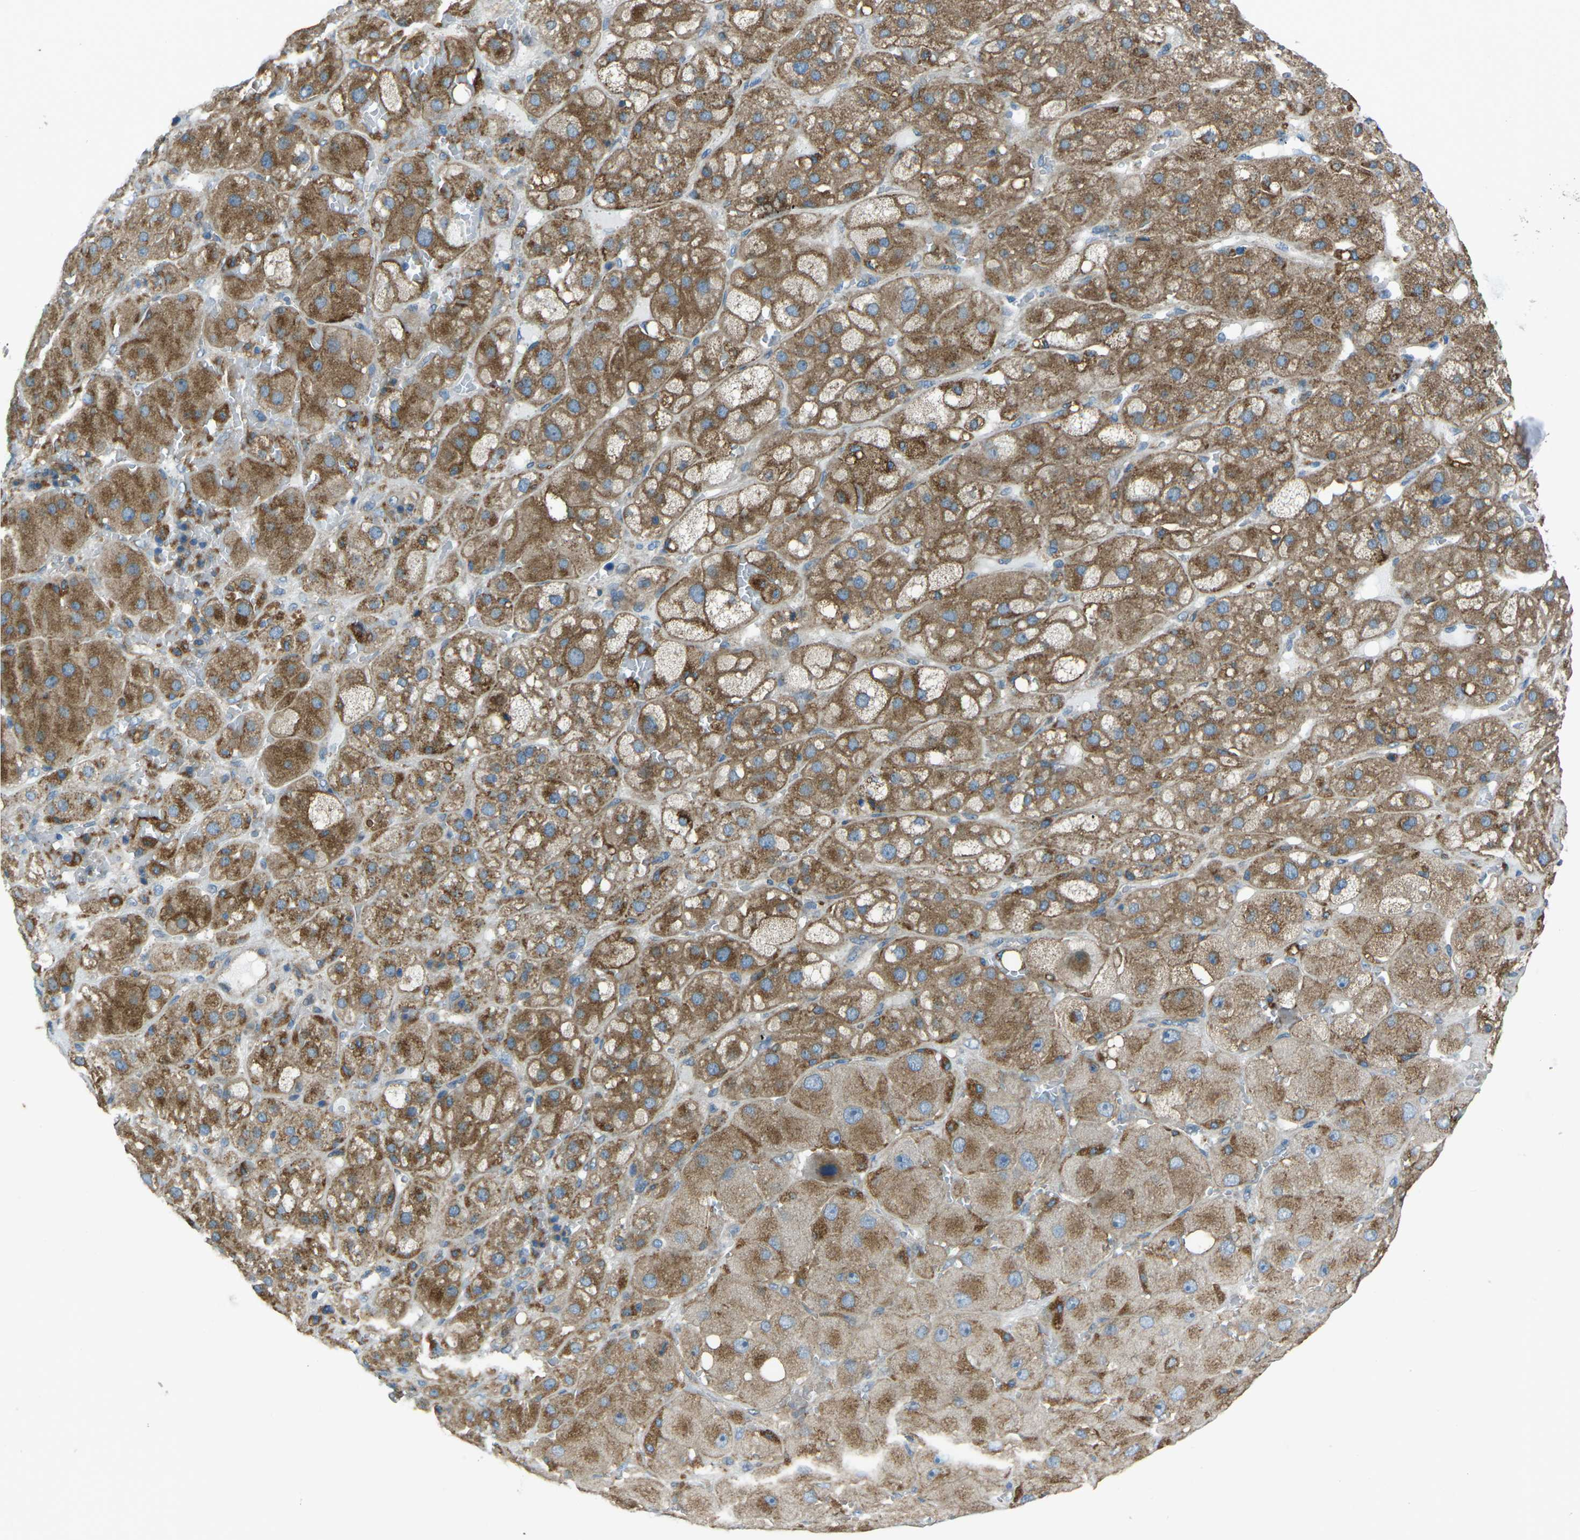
{"staining": {"intensity": "moderate", "quantity": ">75%", "location": "cytoplasmic/membranous"}, "tissue": "adrenal gland", "cell_type": "Glandular cells", "image_type": "normal", "snomed": [{"axis": "morphology", "description": "Normal tissue, NOS"}, {"axis": "topography", "description": "Adrenal gland"}], "caption": "Immunohistochemistry (IHC) (DAB) staining of unremarkable adrenal gland shows moderate cytoplasmic/membranous protein expression in approximately >75% of glandular cells. The staining is performed using DAB (3,3'-diaminobenzidine) brown chromogen to label protein expression. The nuclei are counter-stained blue using hematoxylin.", "gene": "CDK17", "patient": {"sex": "female", "age": 47}}